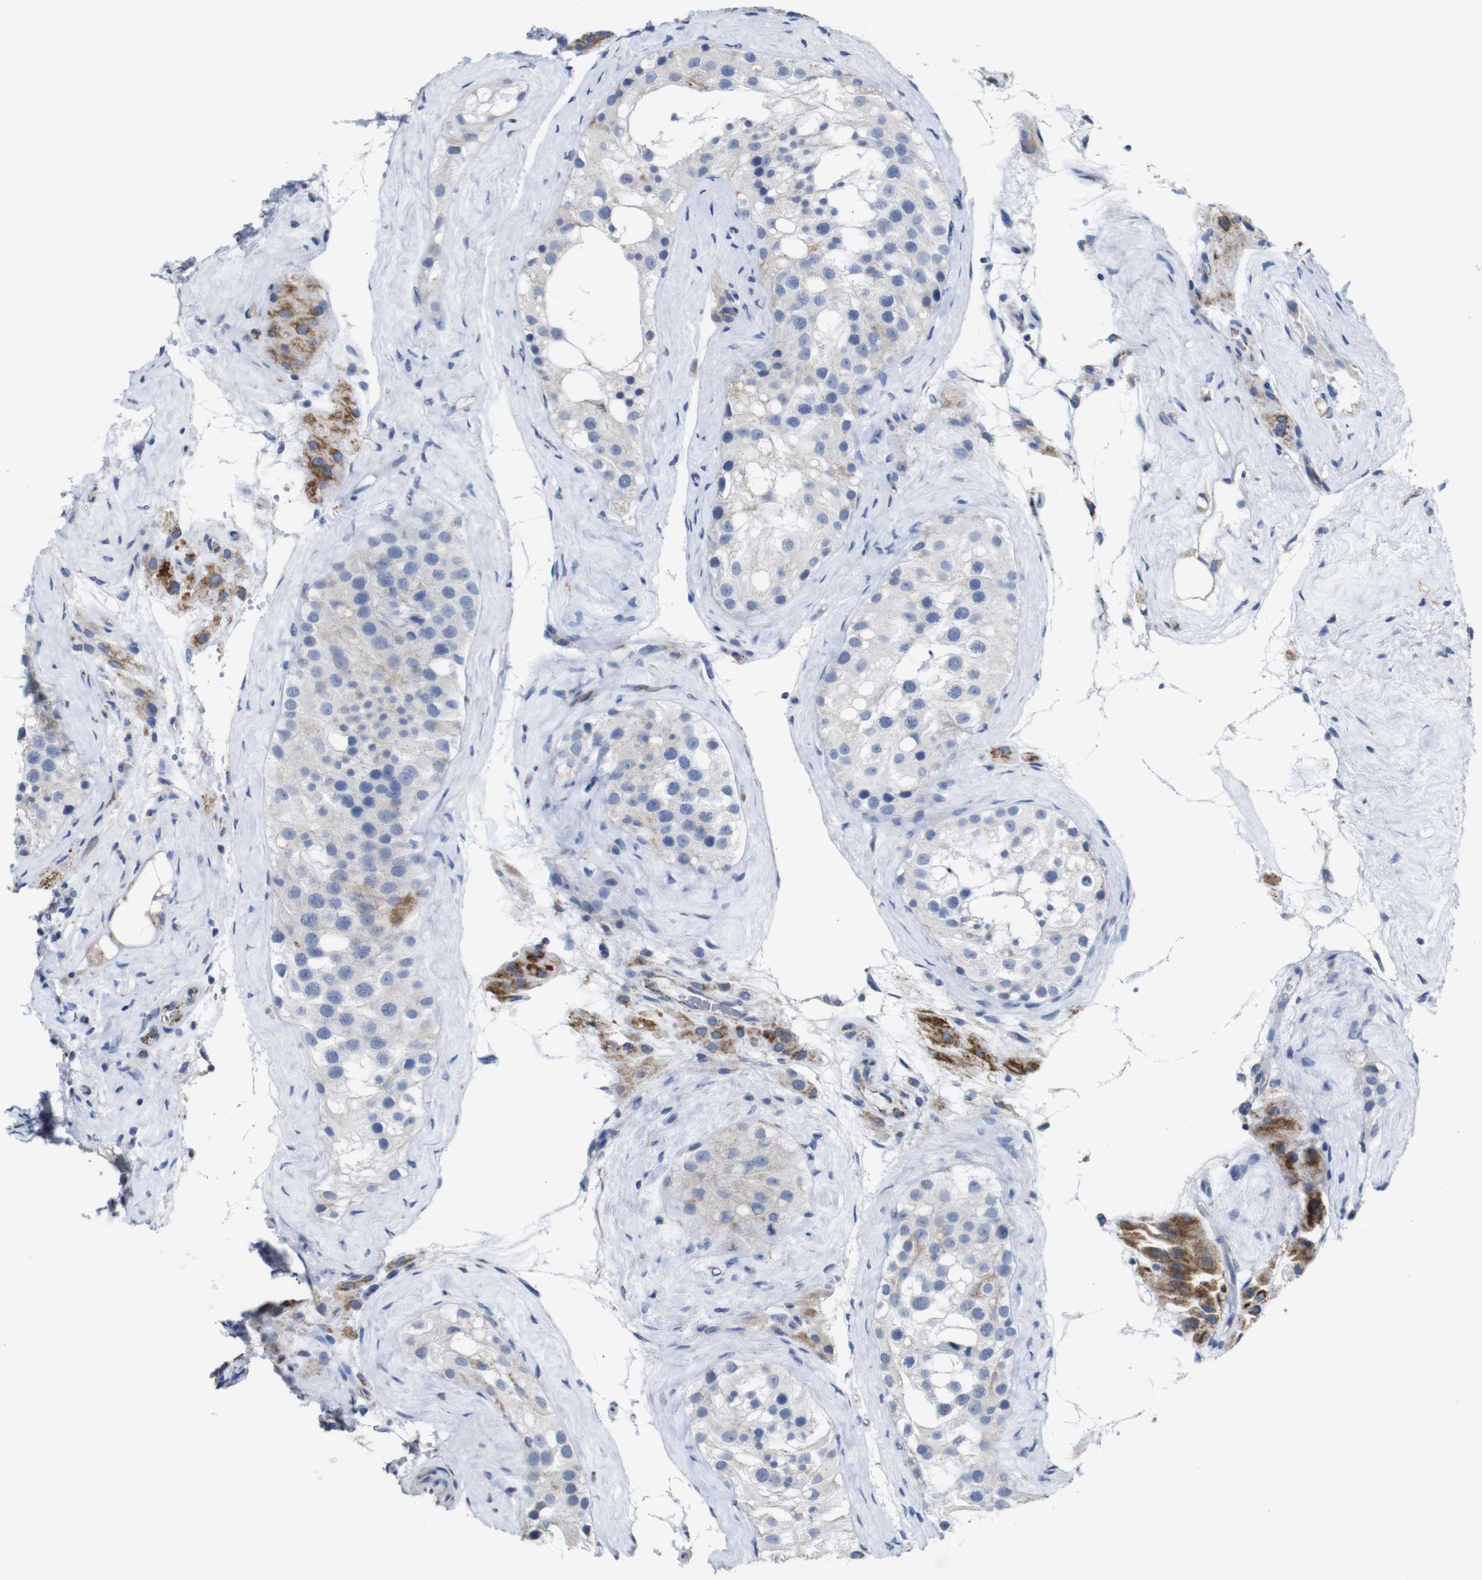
{"staining": {"intensity": "negative", "quantity": "none", "location": "none"}, "tissue": "testis", "cell_type": "Cells in seminiferous ducts", "image_type": "normal", "snomed": [{"axis": "morphology", "description": "Normal tissue, NOS"}, {"axis": "morphology", "description": "Seminoma, NOS"}, {"axis": "topography", "description": "Testis"}], "caption": "This is a photomicrograph of IHC staining of unremarkable testis, which shows no staining in cells in seminiferous ducts. (Brightfield microscopy of DAB (3,3'-diaminobenzidine) IHC at high magnification).", "gene": "MAOA", "patient": {"sex": "male", "age": 71}}